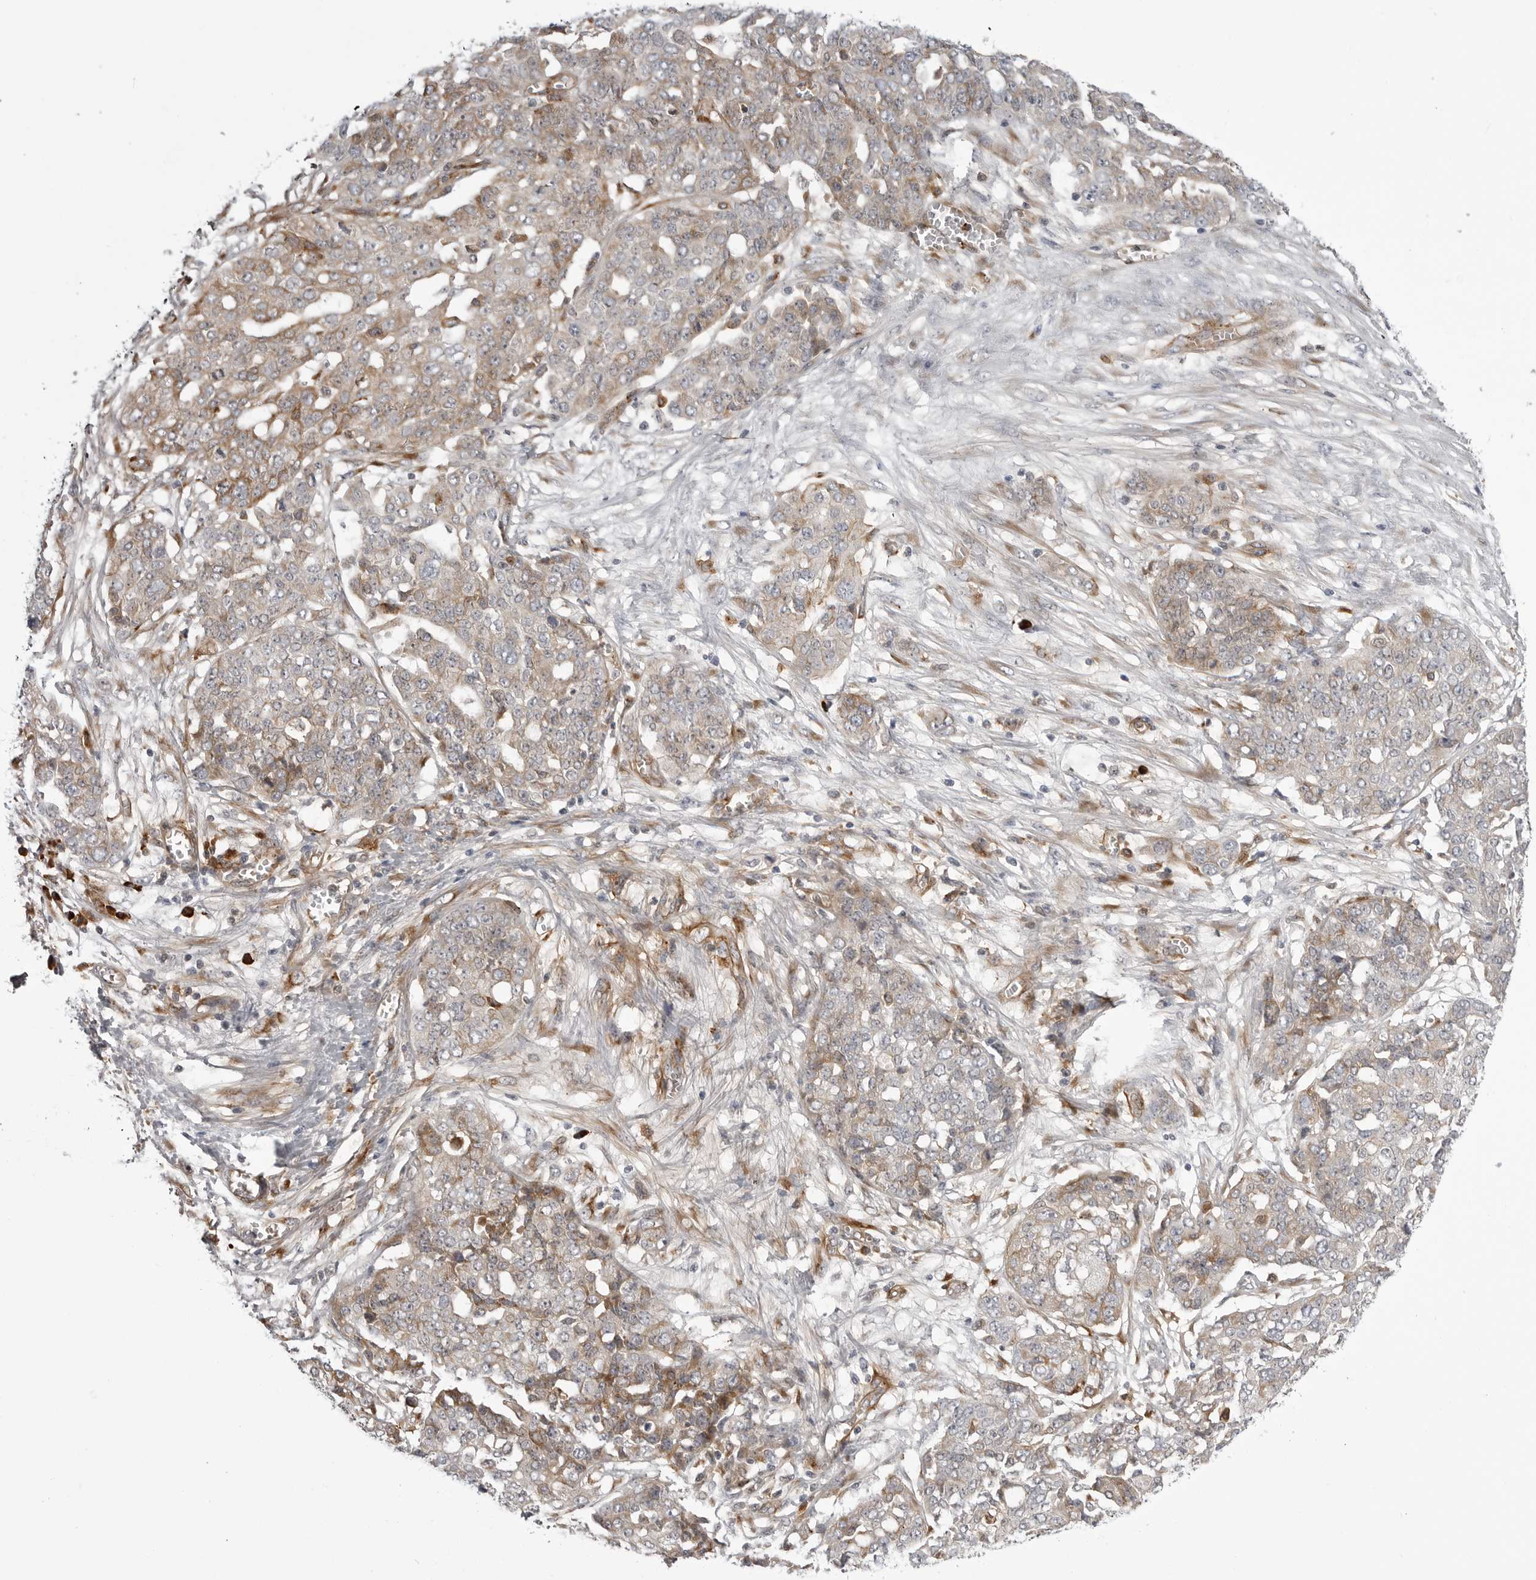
{"staining": {"intensity": "weak", "quantity": "<25%", "location": "cytoplasmic/membranous"}, "tissue": "ovarian cancer", "cell_type": "Tumor cells", "image_type": "cancer", "snomed": [{"axis": "morphology", "description": "Cystadenocarcinoma, serous, NOS"}, {"axis": "topography", "description": "Soft tissue"}, {"axis": "topography", "description": "Ovary"}], "caption": "DAB immunohistochemical staining of serous cystadenocarcinoma (ovarian) demonstrates no significant positivity in tumor cells.", "gene": "ARL5A", "patient": {"sex": "female", "age": 57}}